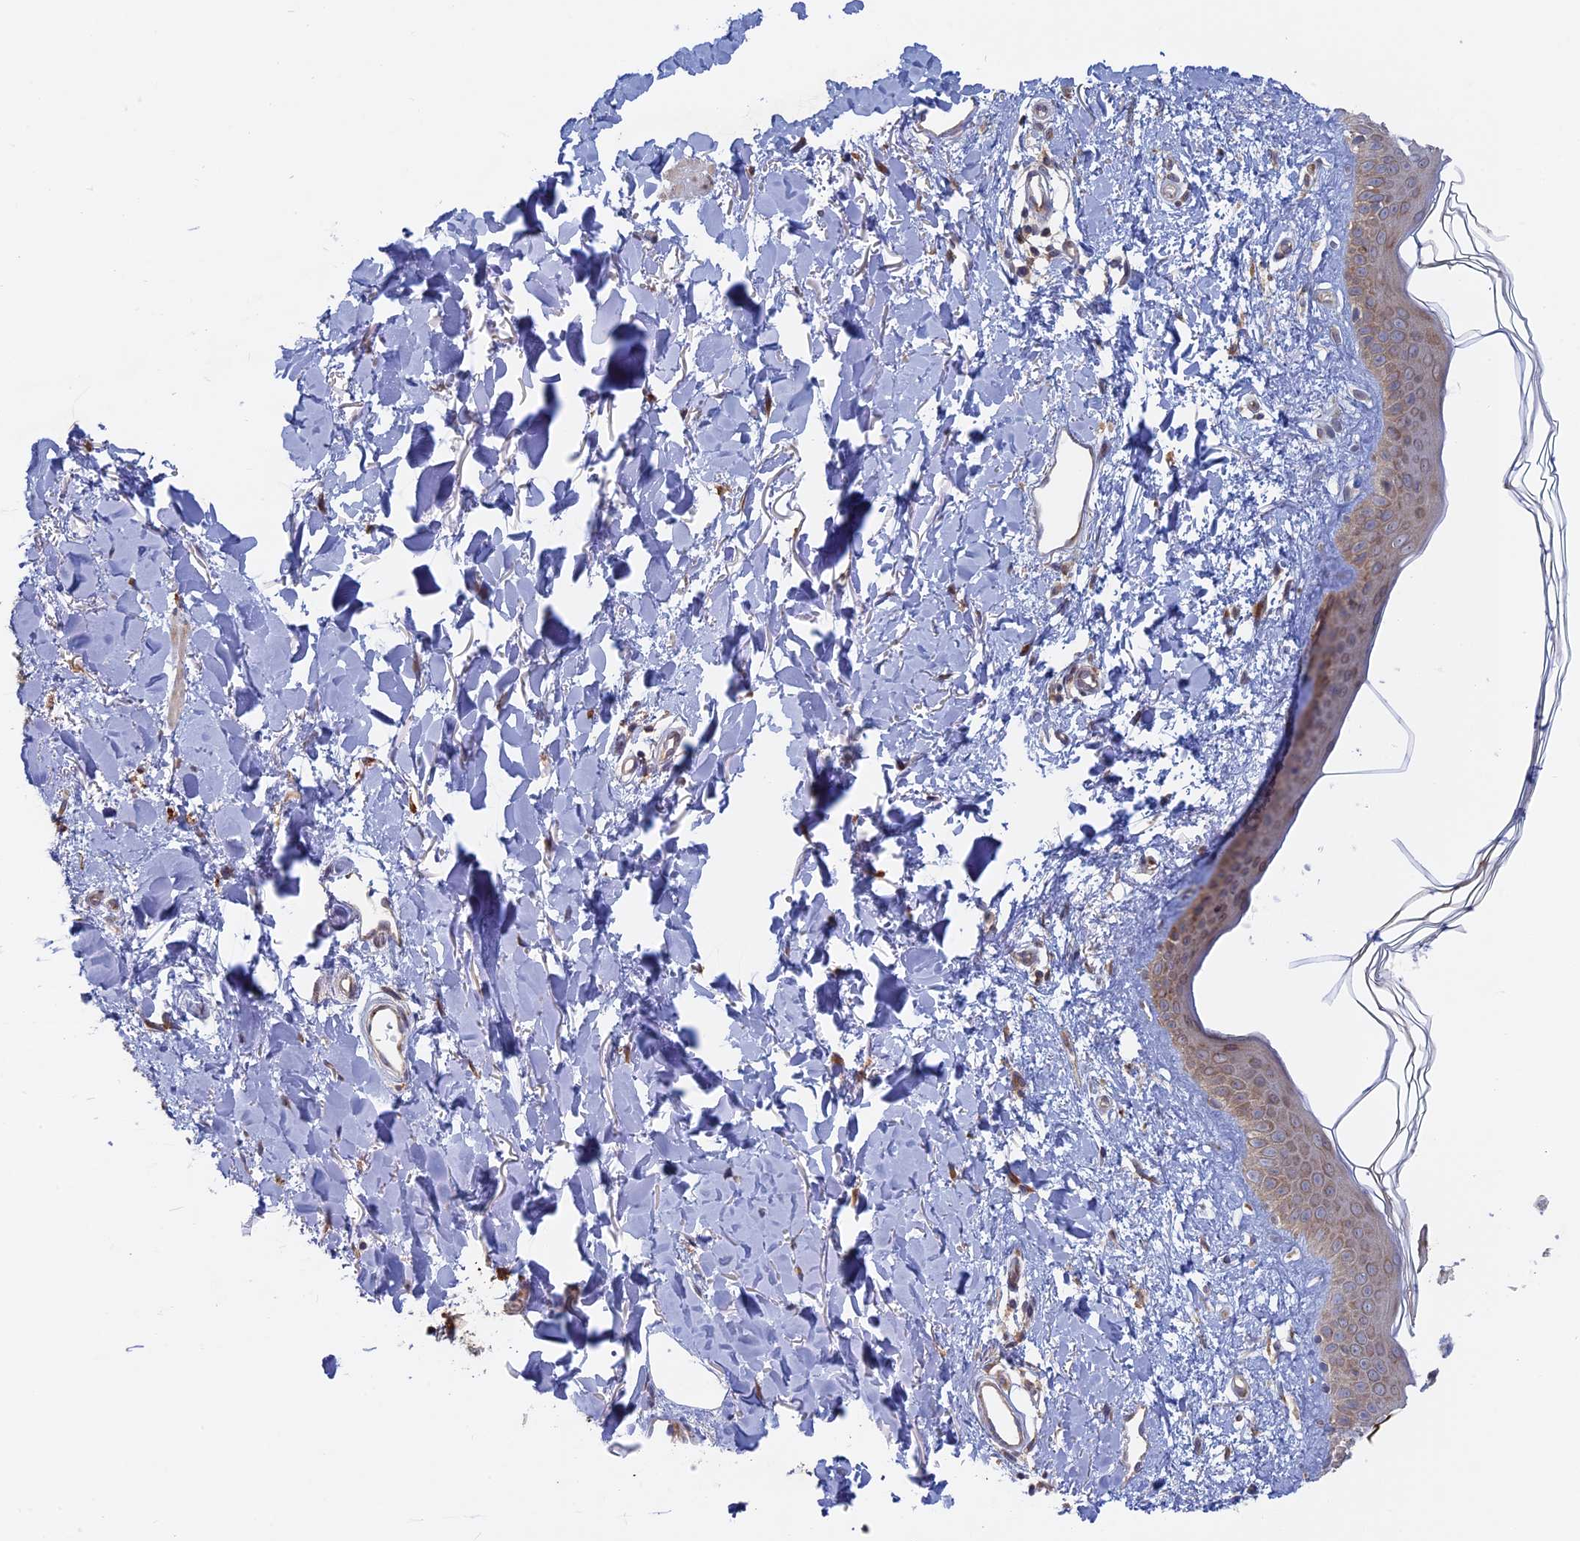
{"staining": {"intensity": "weak", "quantity": "25%-75%", "location": "cytoplasmic/membranous"}, "tissue": "skin", "cell_type": "Fibroblasts", "image_type": "normal", "snomed": [{"axis": "morphology", "description": "Normal tissue, NOS"}, {"axis": "topography", "description": "Skin"}], "caption": "Immunohistochemical staining of unremarkable human skin exhibits low levels of weak cytoplasmic/membranous staining in about 25%-75% of fibroblasts. The staining was performed using DAB (3,3'-diaminobenzidine), with brown indicating positive protein expression. Nuclei are stained blue with hematoxylin.", "gene": "TBC1D30", "patient": {"sex": "female", "age": 58}}